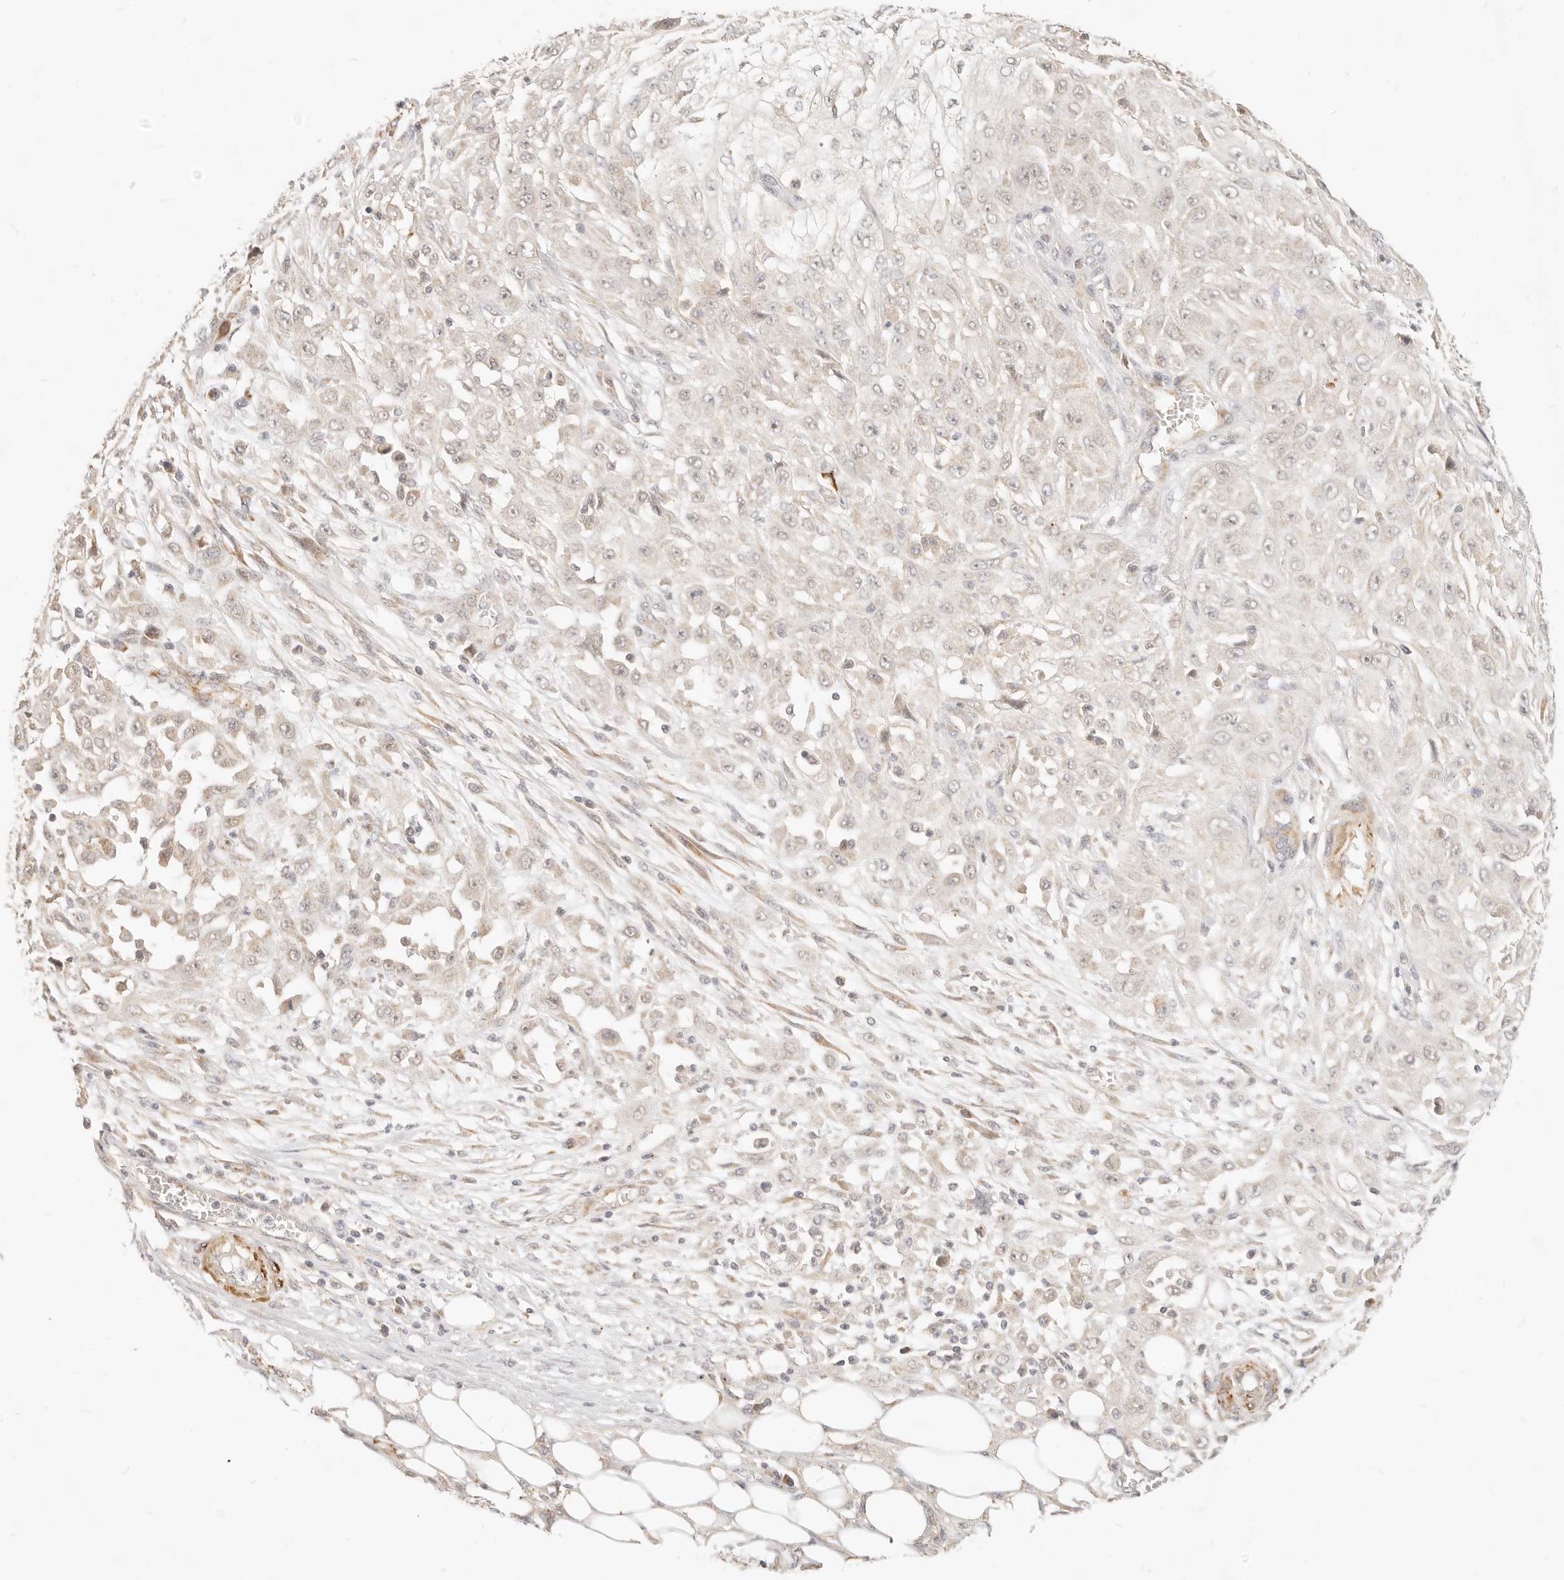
{"staining": {"intensity": "weak", "quantity": "<25%", "location": "cytoplasmic/membranous"}, "tissue": "skin cancer", "cell_type": "Tumor cells", "image_type": "cancer", "snomed": [{"axis": "morphology", "description": "Squamous cell carcinoma, NOS"}, {"axis": "morphology", "description": "Squamous cell carcinoma, metastatic, NOS"}, {"axis": "topography", "description": "Skin"}, {"axis": "topography", "description": "Lymph node"}], "caption": "Immunohistochemical staining of human skin cancer displays no significant expression in tumor cells. (Brightfield microscopy of DAB immunohistochemistry at high magnification).", "gene": "RUBCNL", "patient": {"sex": "male", "age": 75}}